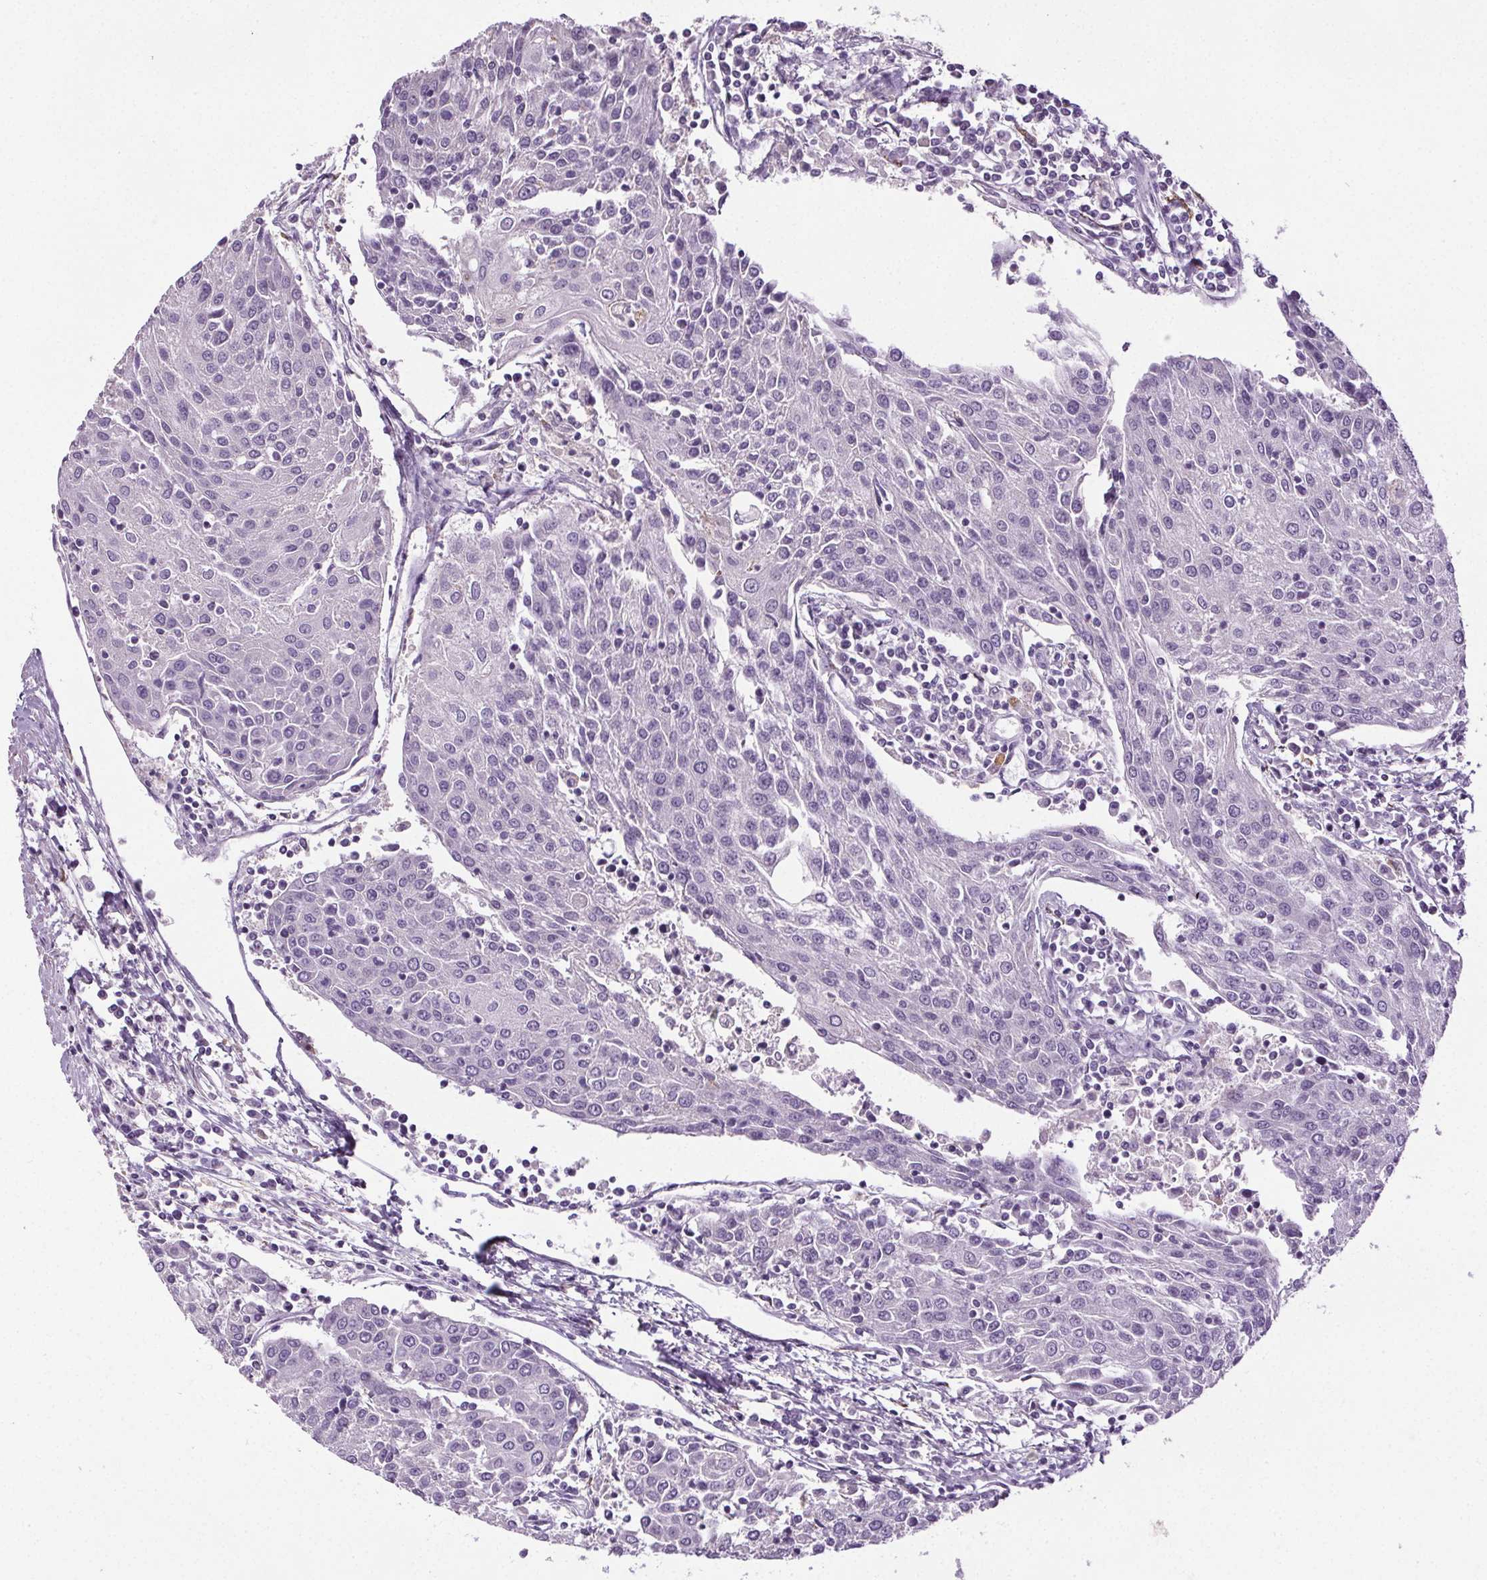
{"staining": {"intensity": "negative", "quantity": "none", "location": "none"}, "tissue": "urothelial cancer", "cell_type": "Tumor cells", "image_type": "cancer", "snomed": [{"axis": "morphology", "description": "Urothelial carcinoma, High grade"}, {"axis": "topography", "description": "Urinary bladder"}], "caption": "High power microscopy photomicrograph of an immunohistochemistry micrograph of high-grade urothelial carcinoma, revealing no significant staining in tumor cells.", "gene": "GPIHBP1", "patient": {"sex": "female", "age": 85}}